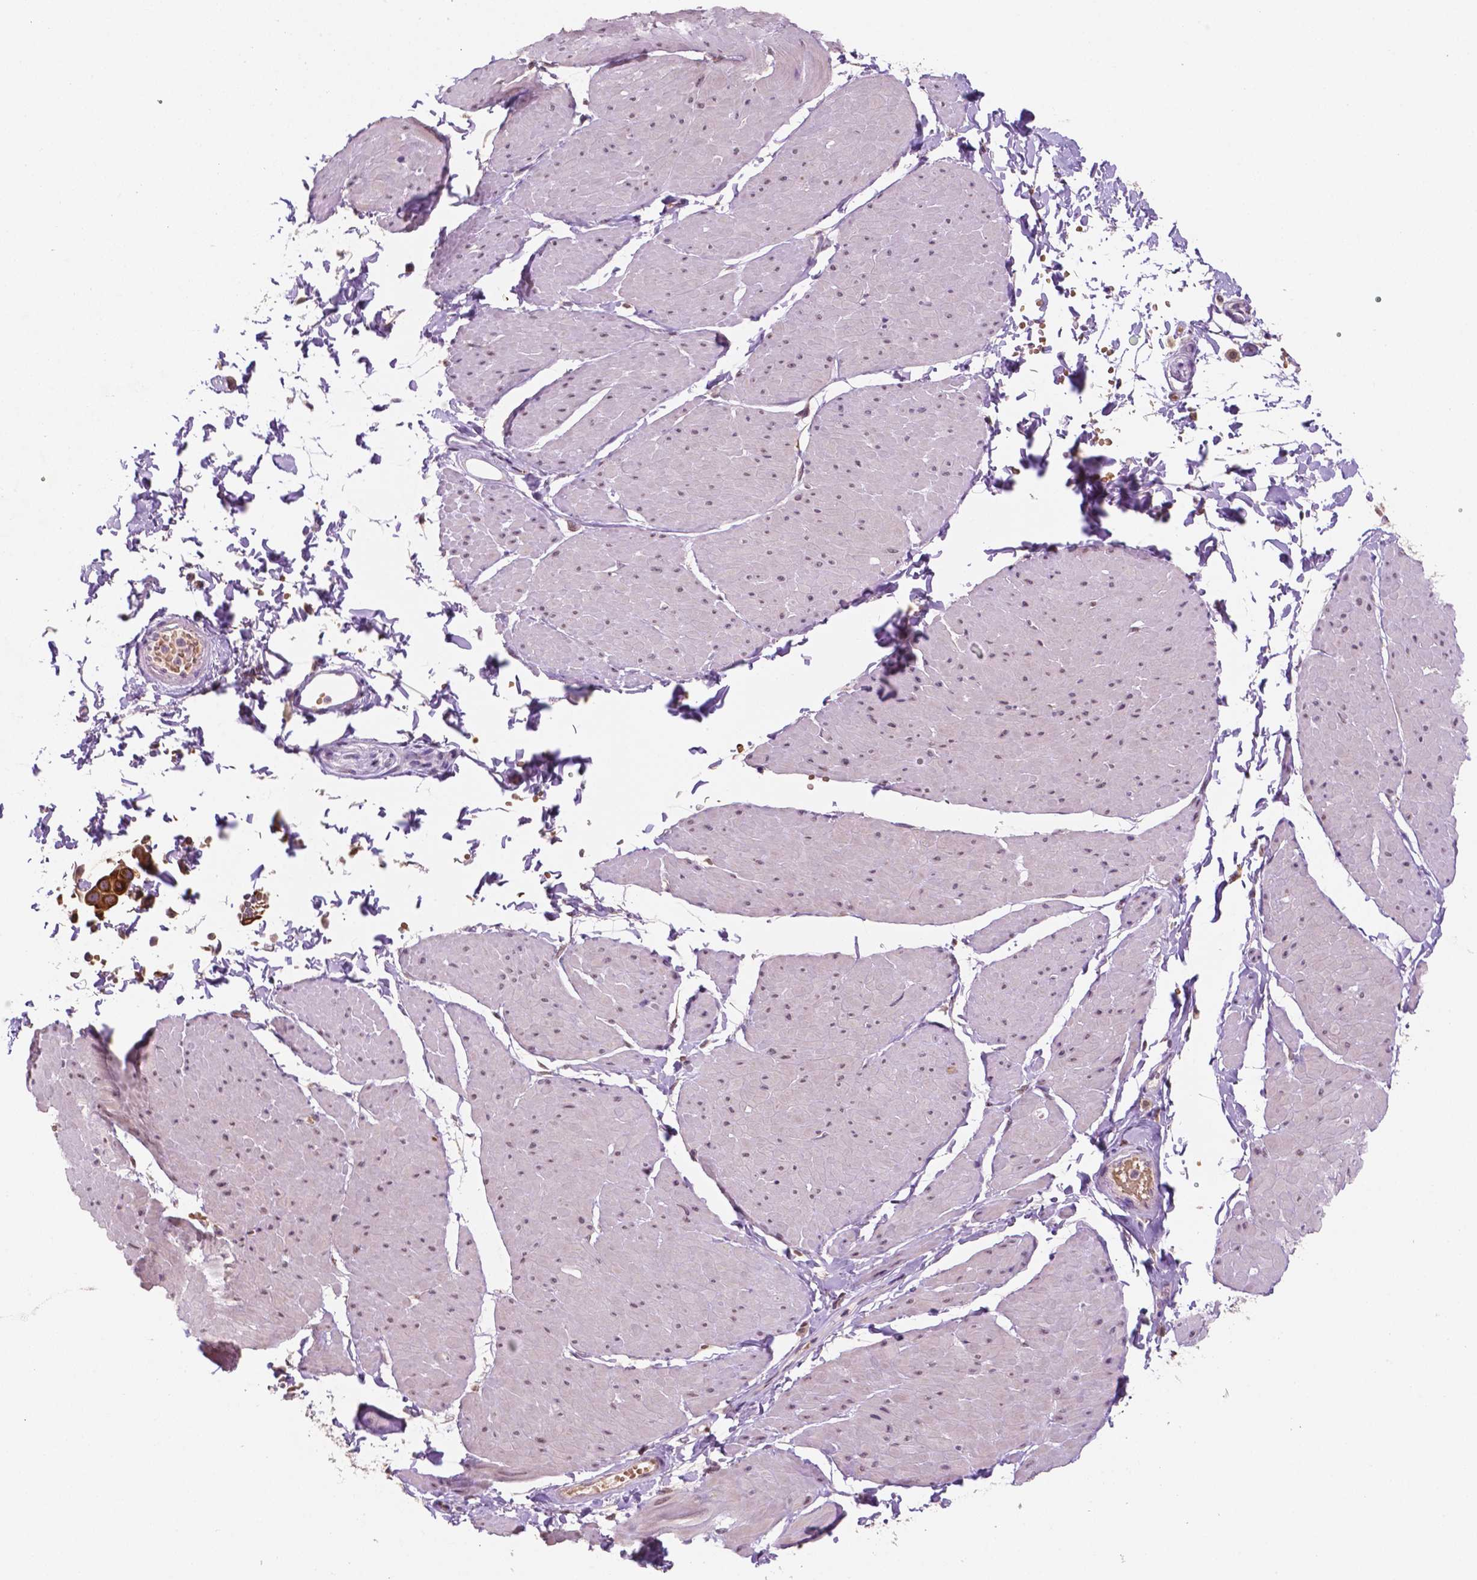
{"staining": {"intensity": "negative", "quantity": "none", "location": "none"}, "tissue": "adipose tissue", "cell_type": "Adipocytes", "image_type": "normal", "snomed": [{"axis": "morphology", "description": "Normal tissue, NOS"}, {"axis": "topography", "description": "Smooth muscle"}, {"axis": "topography", "description": "Peripheral nerve tissue"}], "caption": "The photomicrograph demonstrates no significant expression in adipocytes of adipose tissue.", "gene": "SHLD3", "patient": {"sex": "male", "age": 58}}